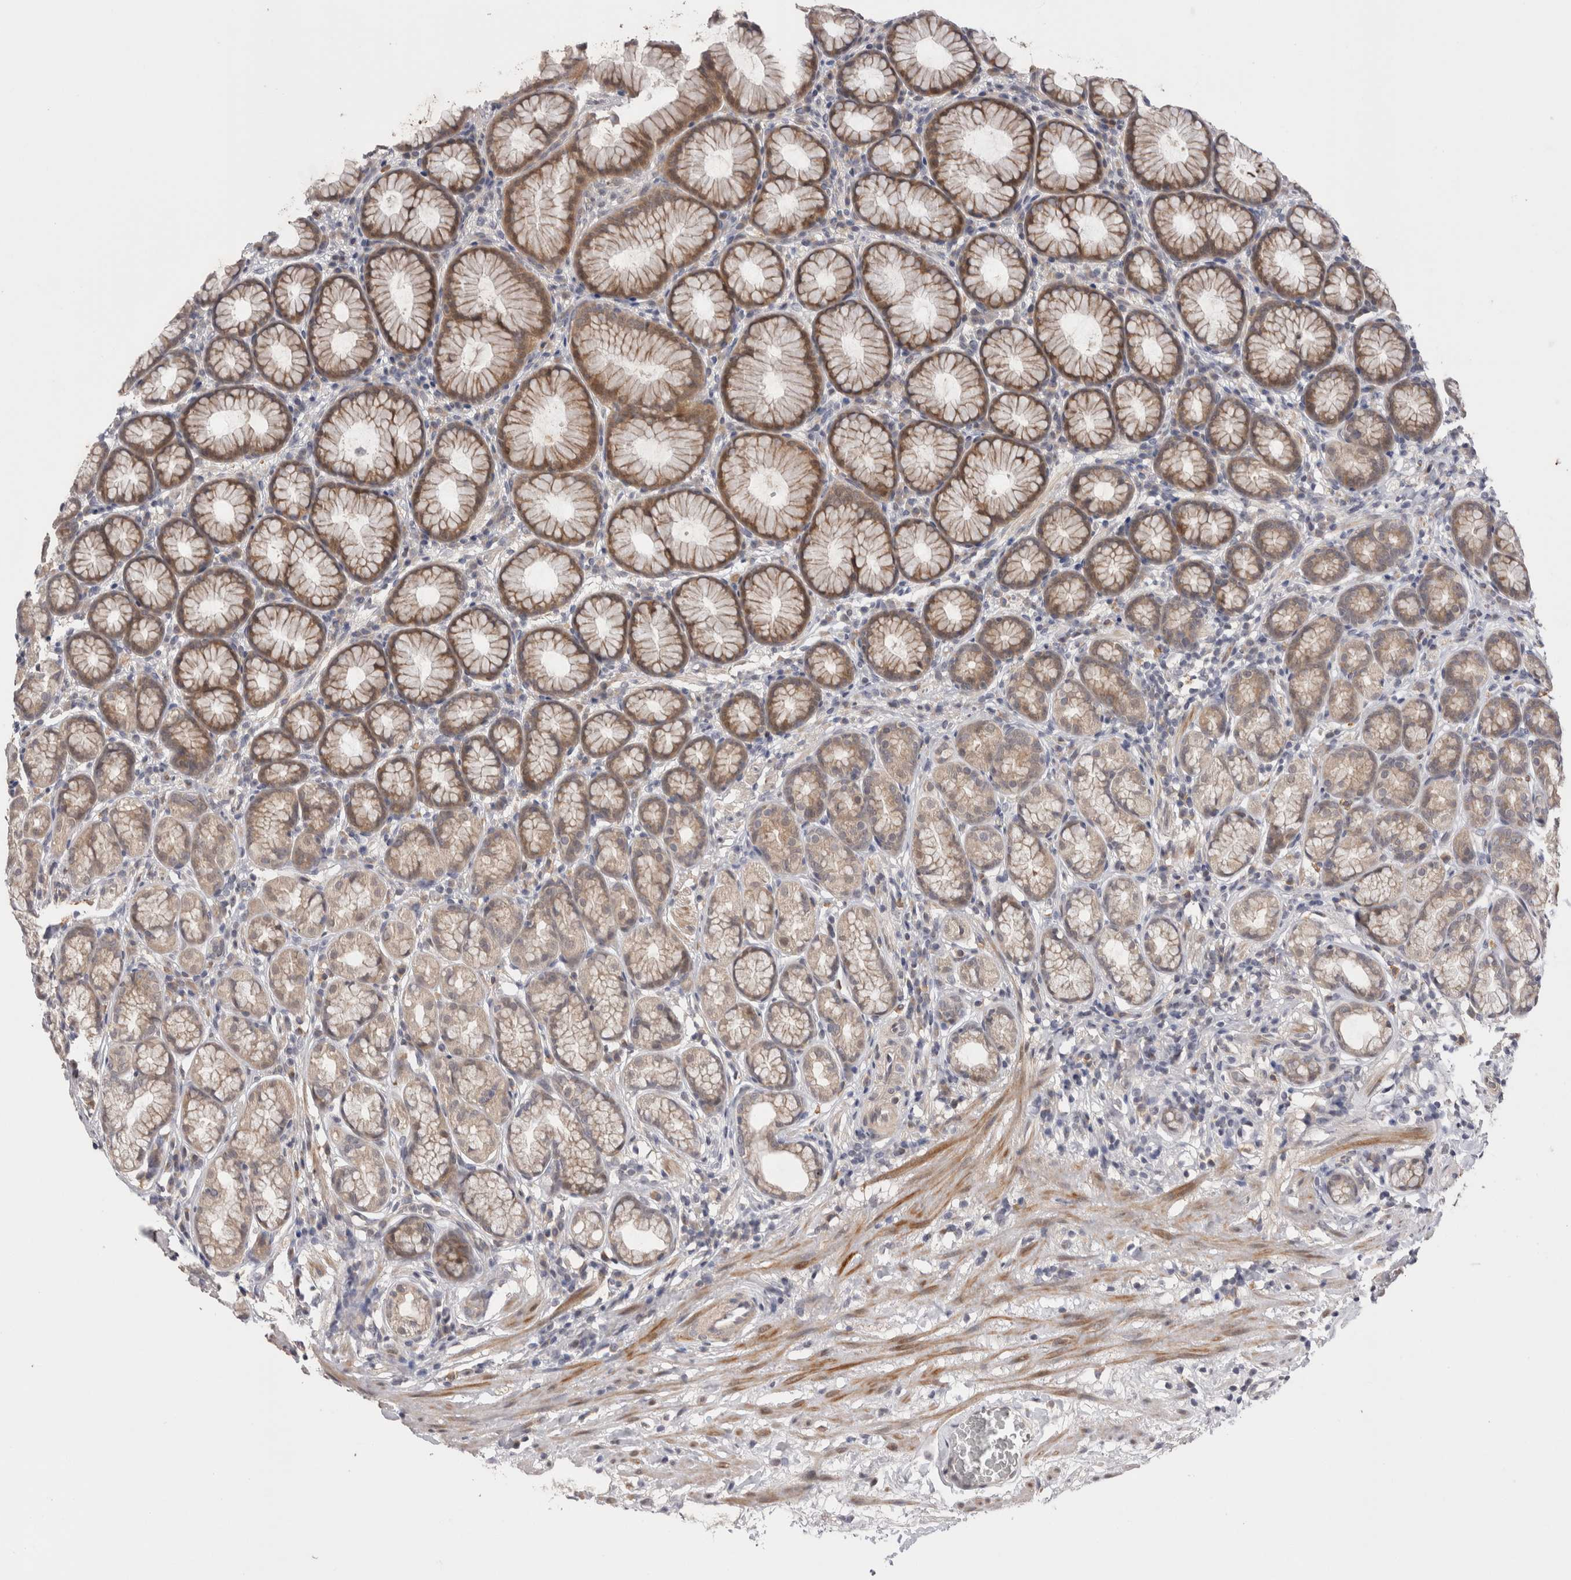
{"staining": {"intensity": "weak", "quantity": ">75%", "location": "cytoplasmic/membranous"}, "tissue": "stomach", "cell_type": "Glandular cells", "image_type": "normal", "snomed": [{"axis": "morphology", "description": "Normal tissue, NOS"}, {"axis": "topography", "description": "Stomach"}], "caption": "Brown immunohistochemical staining in normal human stomach exhibits weak cytoplasmic/membranous expression in about >75% of glandular cells.", "gene": "CRYBG1", "patient": {"sex": "male", "age": 42}}